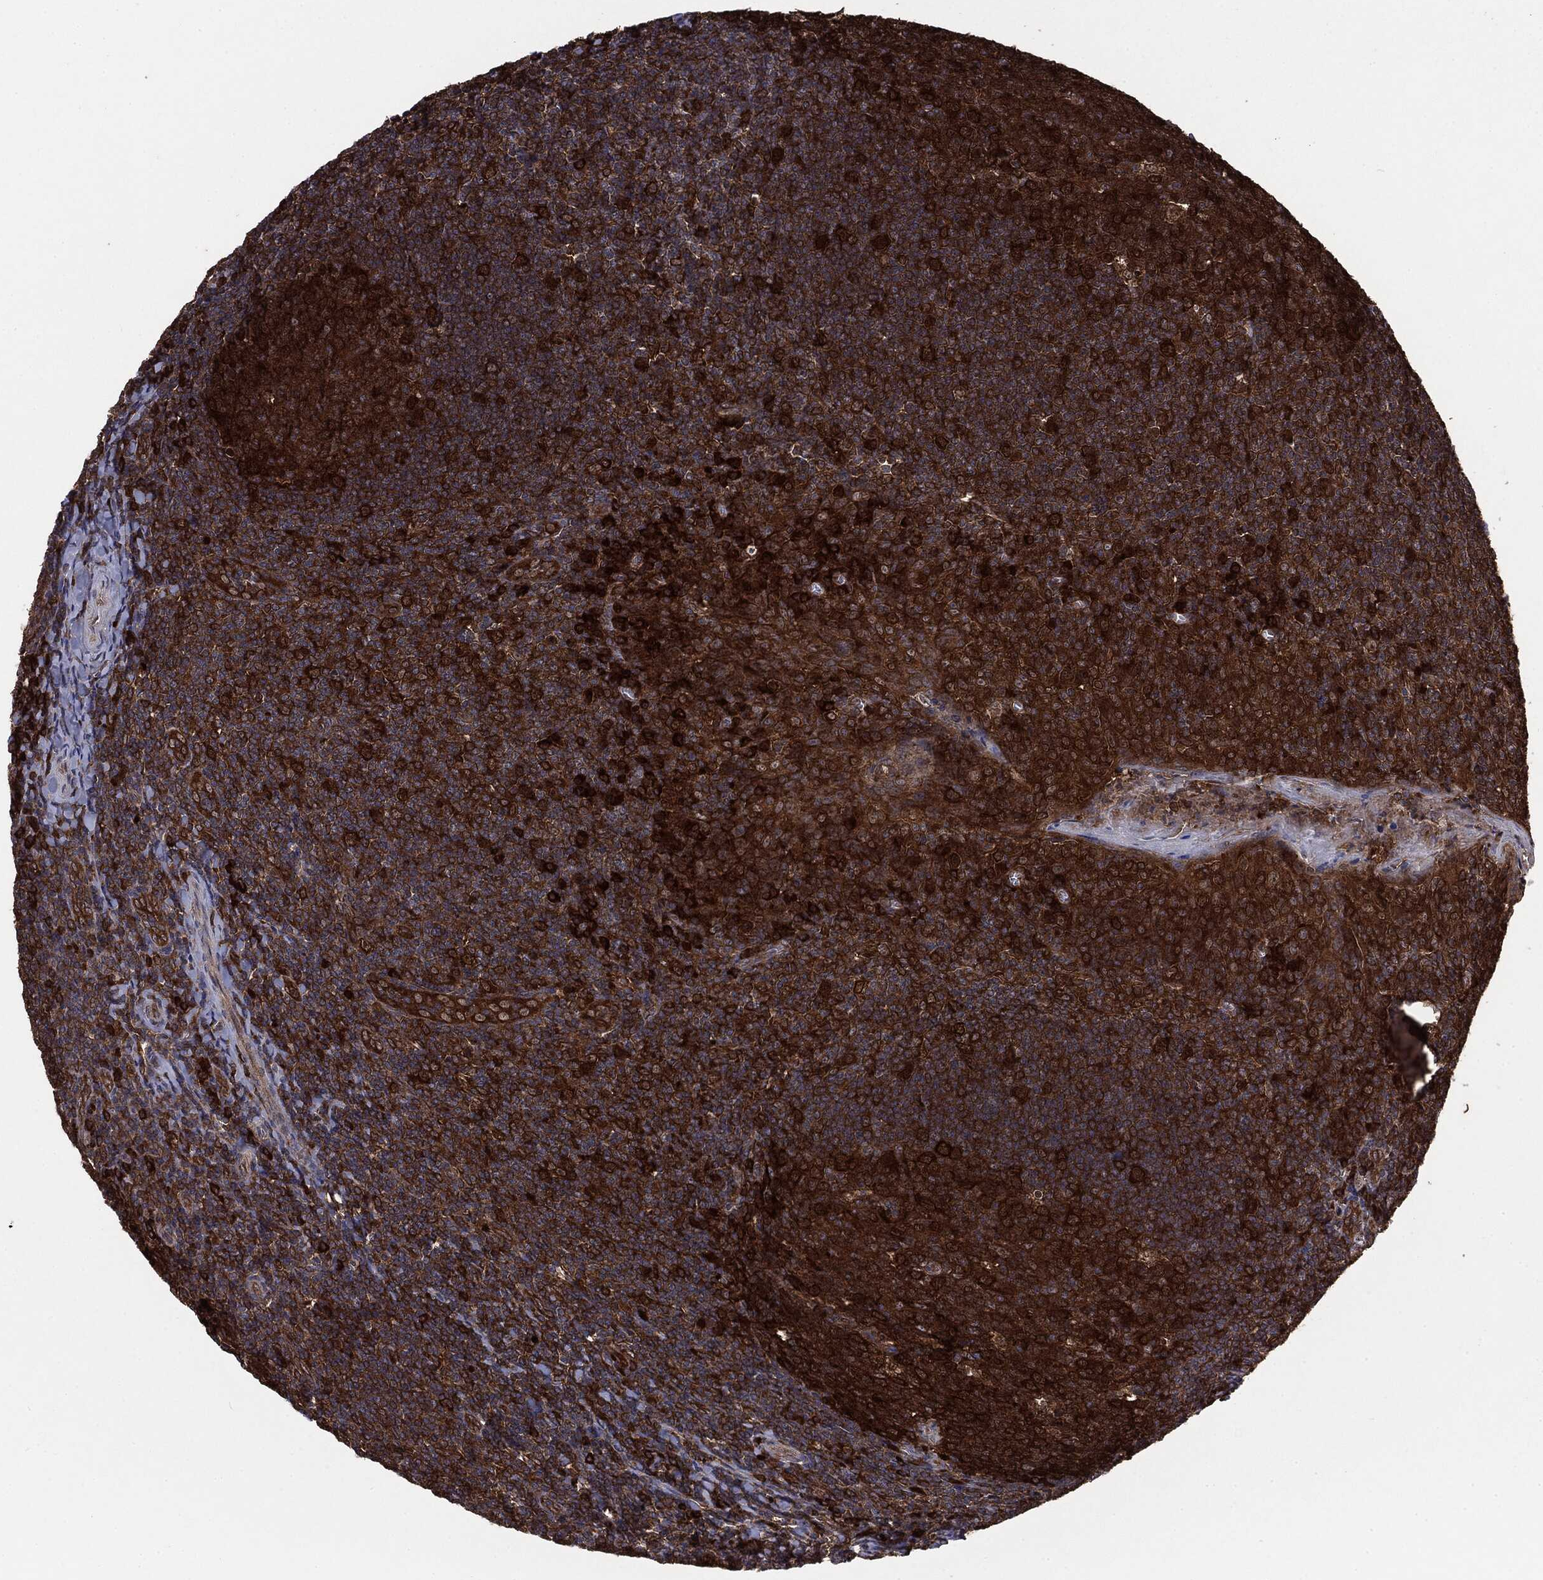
{"staining": {"intensity": "strong", "quantity": ">75%", "location": "cytoplasmic/membranous"}, "tissue": "tonsil", "cell_type": "Germinal center cells", "image_type": "normal", "snomed": [{"axis": "morphology", "description": "Normal tissue, NOS"}, {"axis": "topography", "description": "Tonsil"}], "caption": "Immunohistochemical staining of normal tonsil reveals >75% levels of strong cytoplasmic/membranous protein positivity in approximately >75% of germinal center cells. (DAB IHC, brown staining for protein, blue staining for nuclei).", "gene": "NME1", "patient": {"sex": "male", "age": 20}}